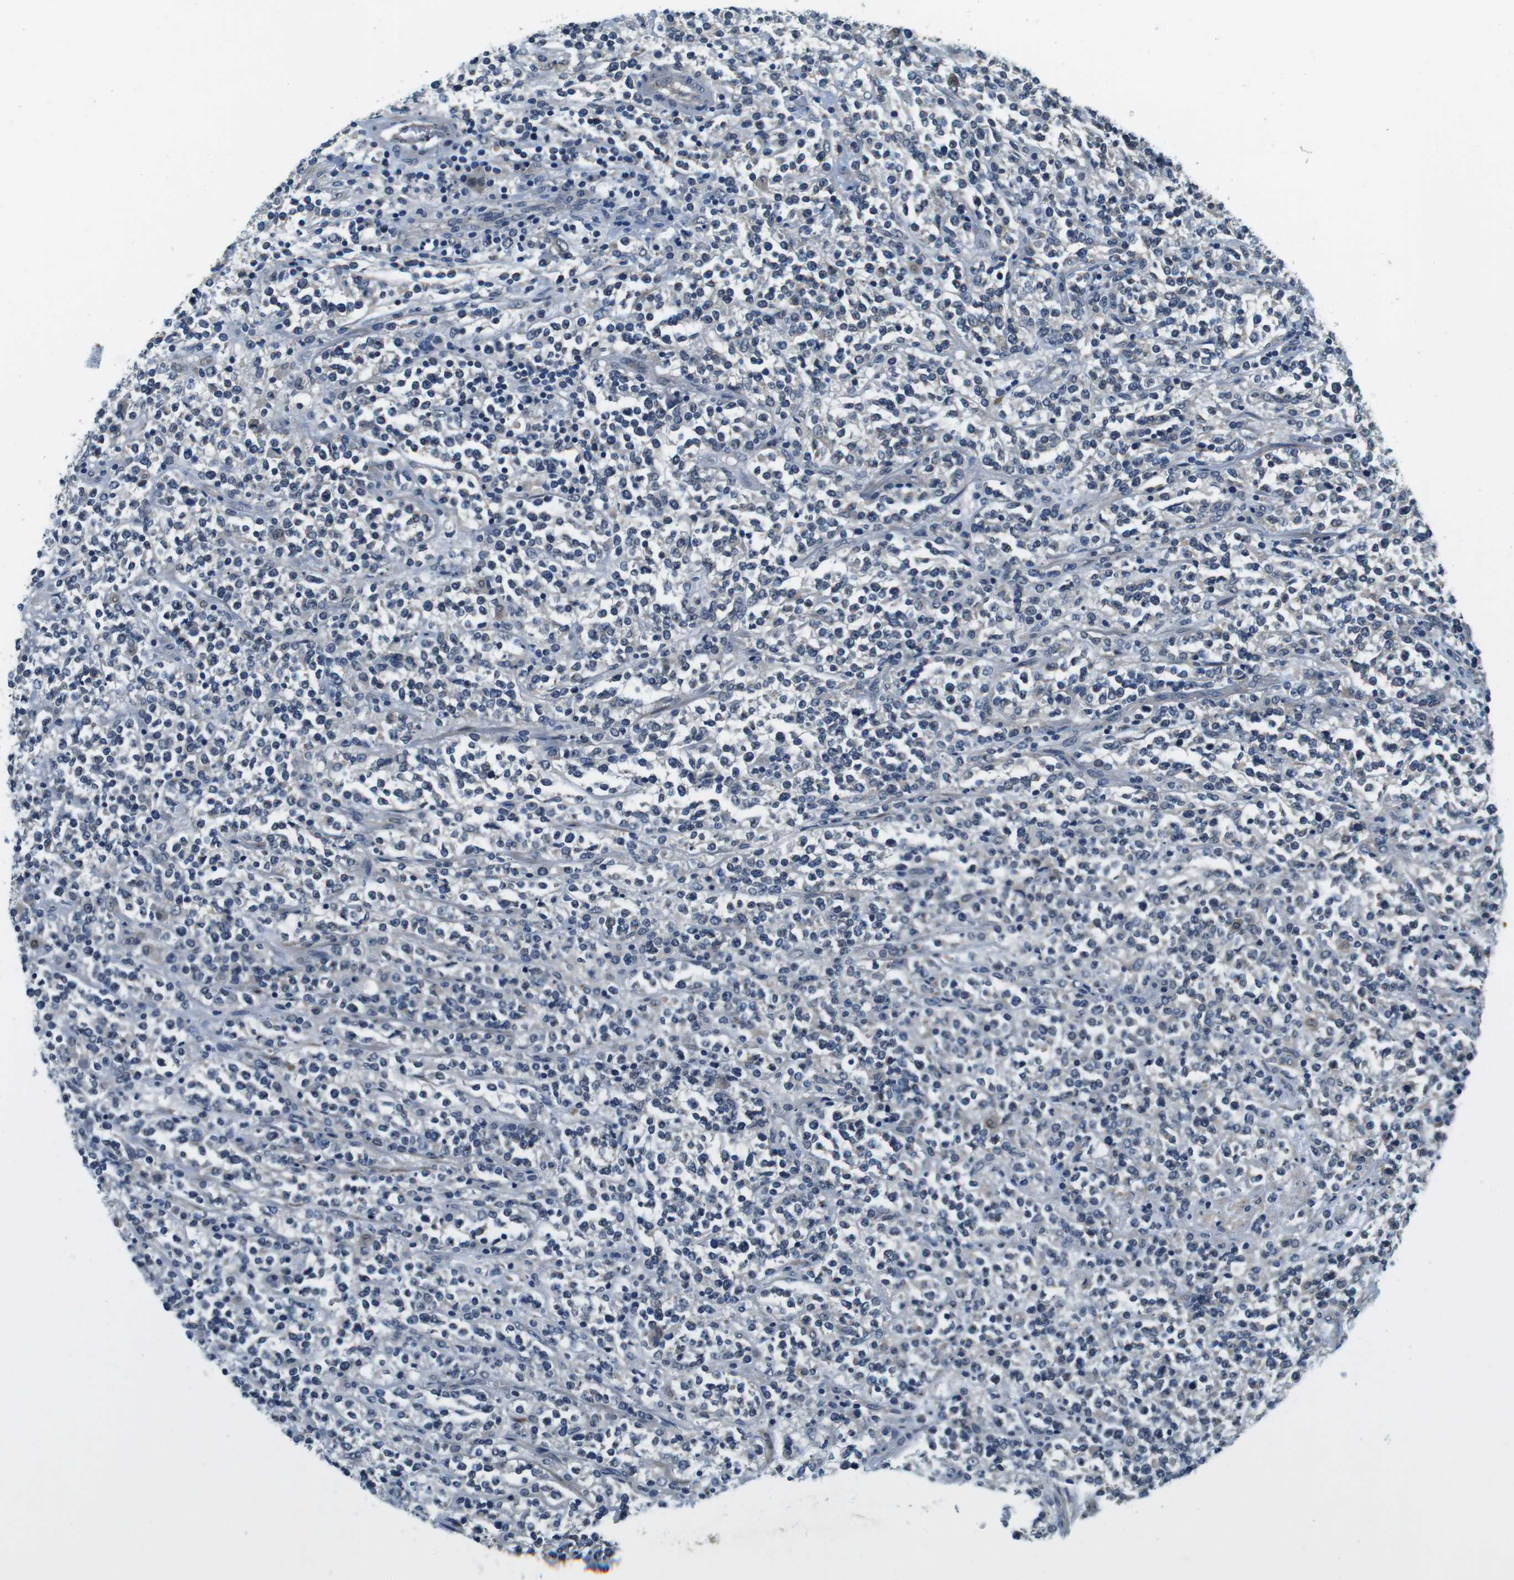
{"staining": {"intensity": "negative", "quantity": "none", "location": "none"}, "tissue": "lymphoma", "cell_type": "Tumor cells", "image_type": "cancer", "snomed": [{"axis": "morphology", "description": "Malignant lymphoma, non-Hodgkin's type, High grade"}, {"axis": "topography", "description": "Soft tissue"}], "caption": "Immunohistochemistry photomicrograph of neoplastic tissue: malignant lymphoma, non-Hodgkin's type (high-grade) stained with DAB reveals no significant protein expression in tumor cells.", "gene": "DTNA", "patient": {"sex": "male", "age": 18}}